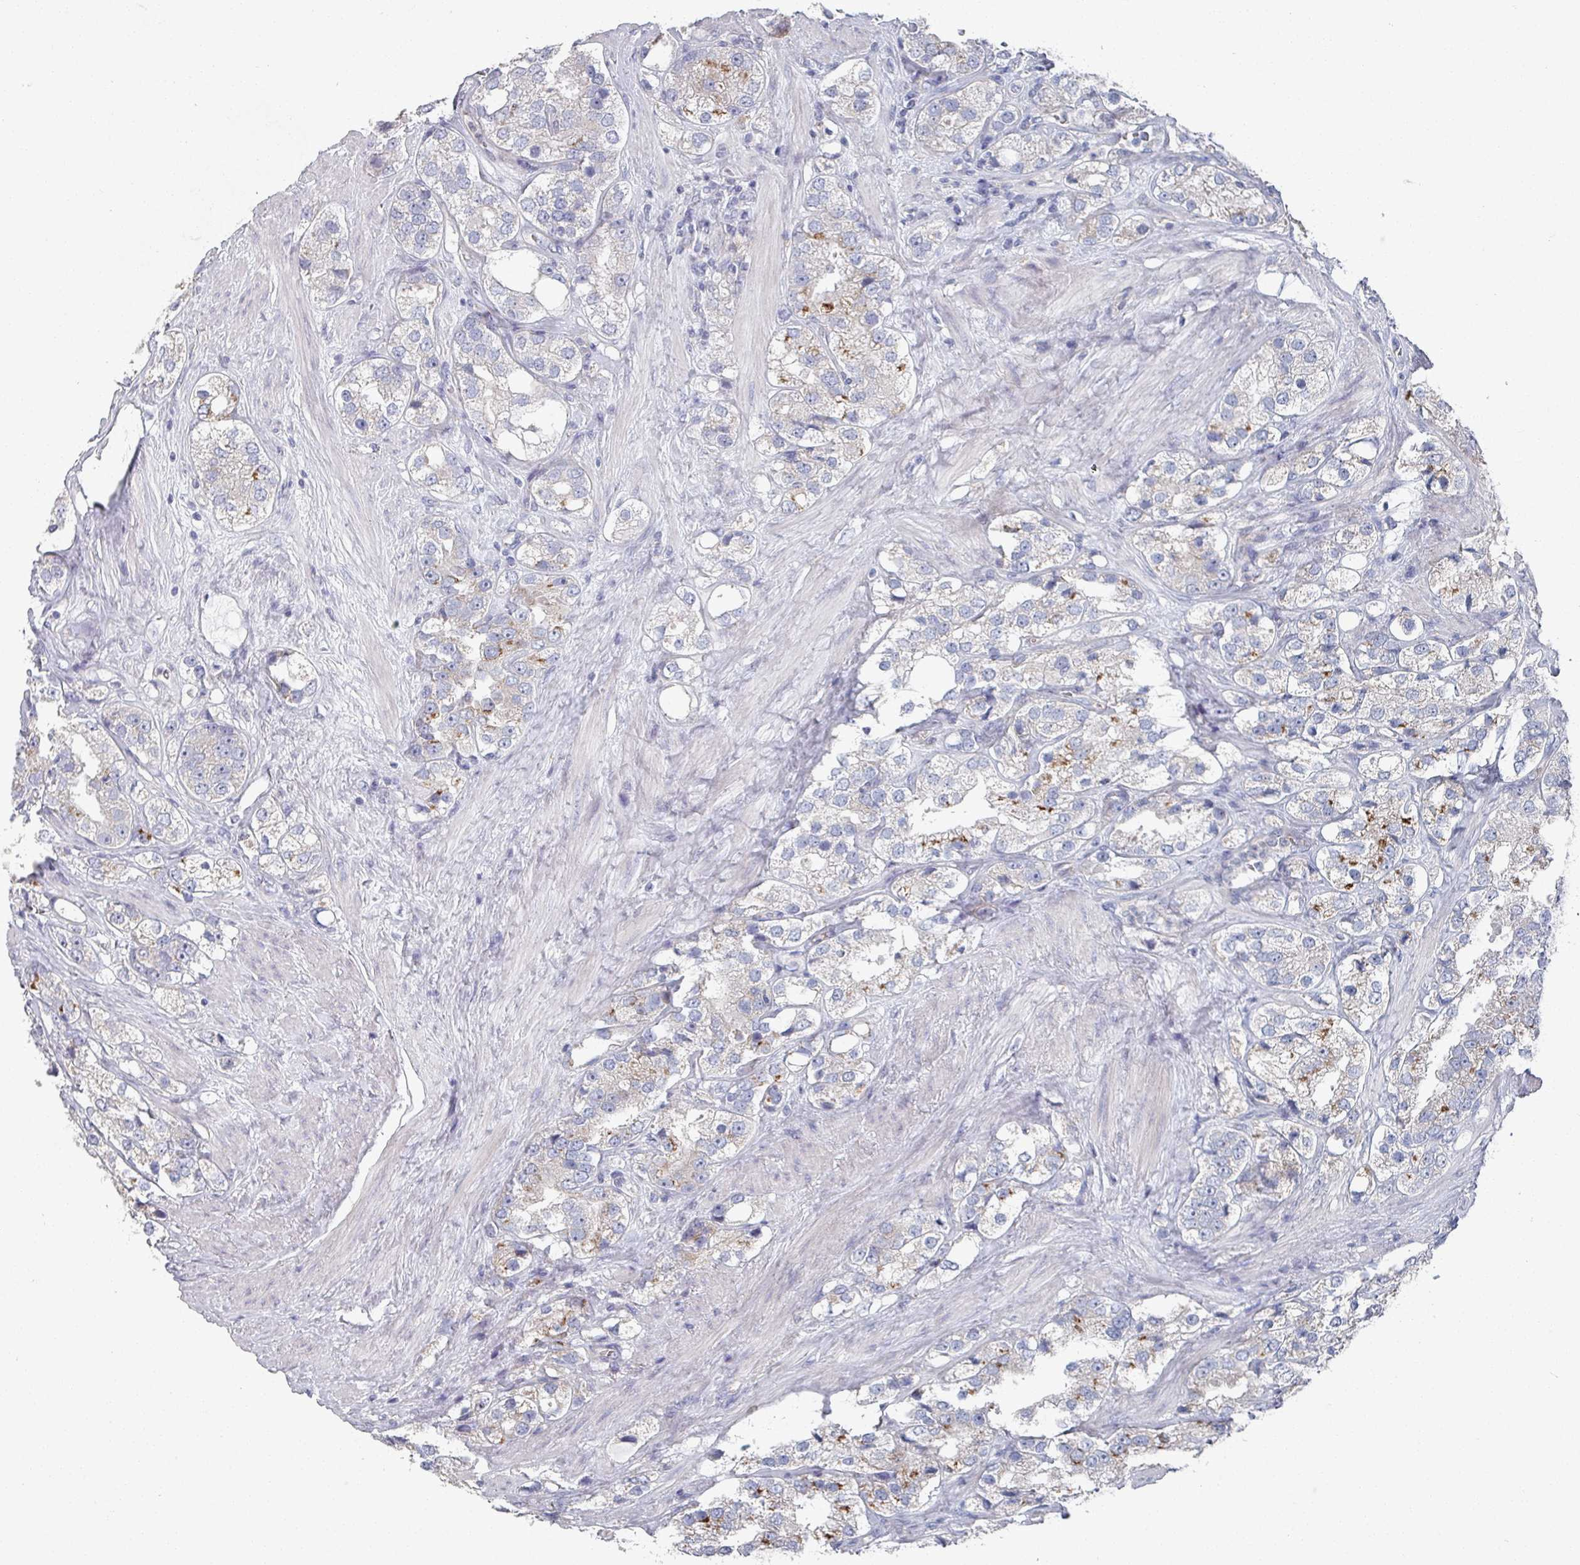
{"staining": {"intensity": "moderate", "quantity": "<25%", "location": "cytoplasmic/membranous"}, "tissue": "prostate cancer", "cell_type": "Tumor cells", "image_type": "cancer", "snomed": [{"axis": "morphology", "description": "Adenocarcinoma, NOS"}, {"axis": "topography", "description": "Prostate"}], "caption": "Protein staining displays moderate cytoplasmic/membranous expression in approximately <25% of tumor cells in prostate cancer. (Brightfield microscopy of DAB IHC at high magnification).", "gene": "EFL1", "patient": {"sex": "male", "age": 79}}